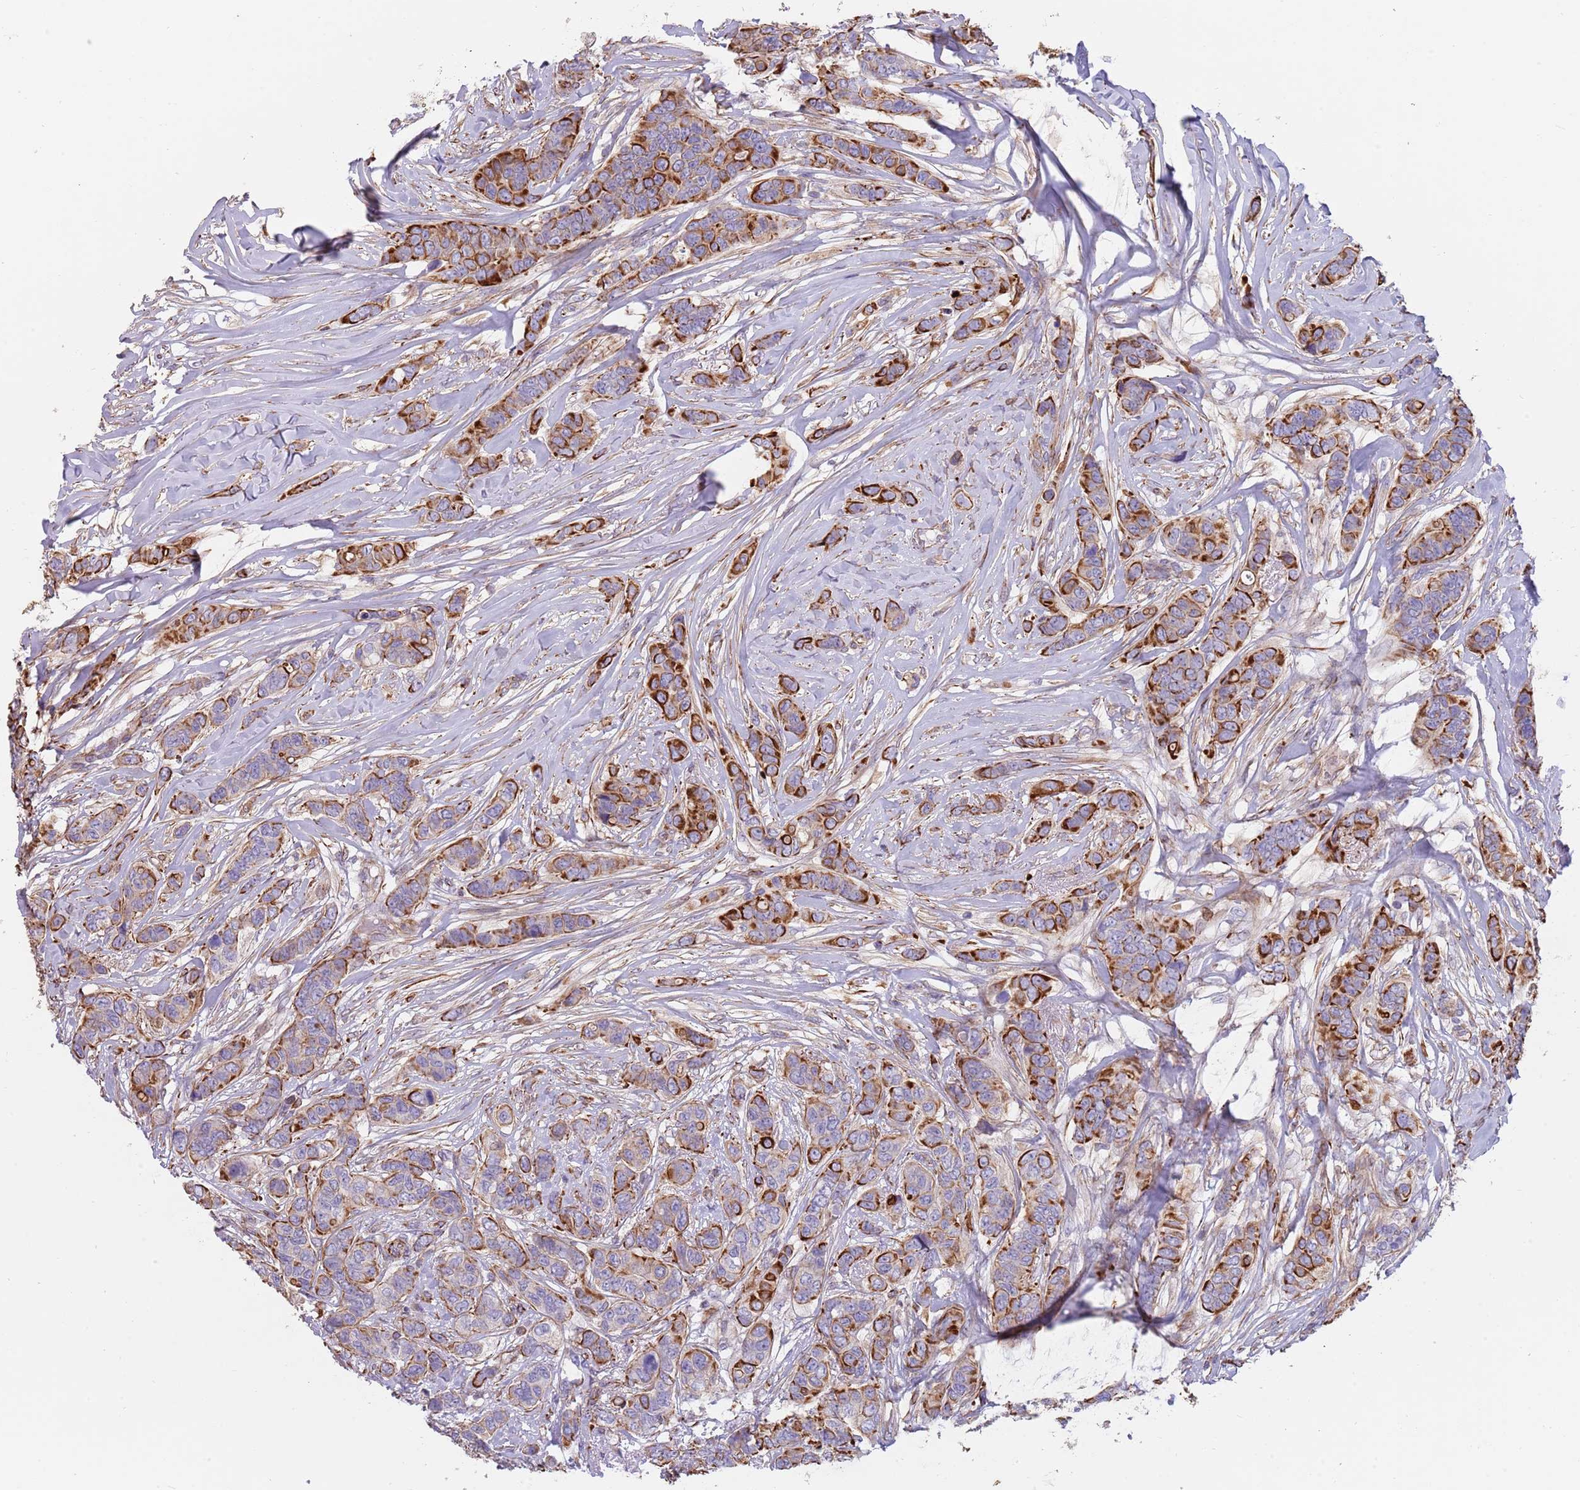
{"staining": {"intensity": "strong", "quantity": ">75%", "location": "cytoplasmic/membranous"}, "tissue": "breast cancer", "cell_type": "Tumor cells", "image_type": "cancer", "snomed": [{"axis": "morphology", "description": "Lobular carcinoma"}, {"axis": "topography", "description": "Breast"}], "caption": "An image of human breast cancer stained for a protein reveals strong cytoplasmic/membranous brown staining in tumor cells.", "gene": "MOGAT1", "patient": {"sex": "female", "age": 51}}